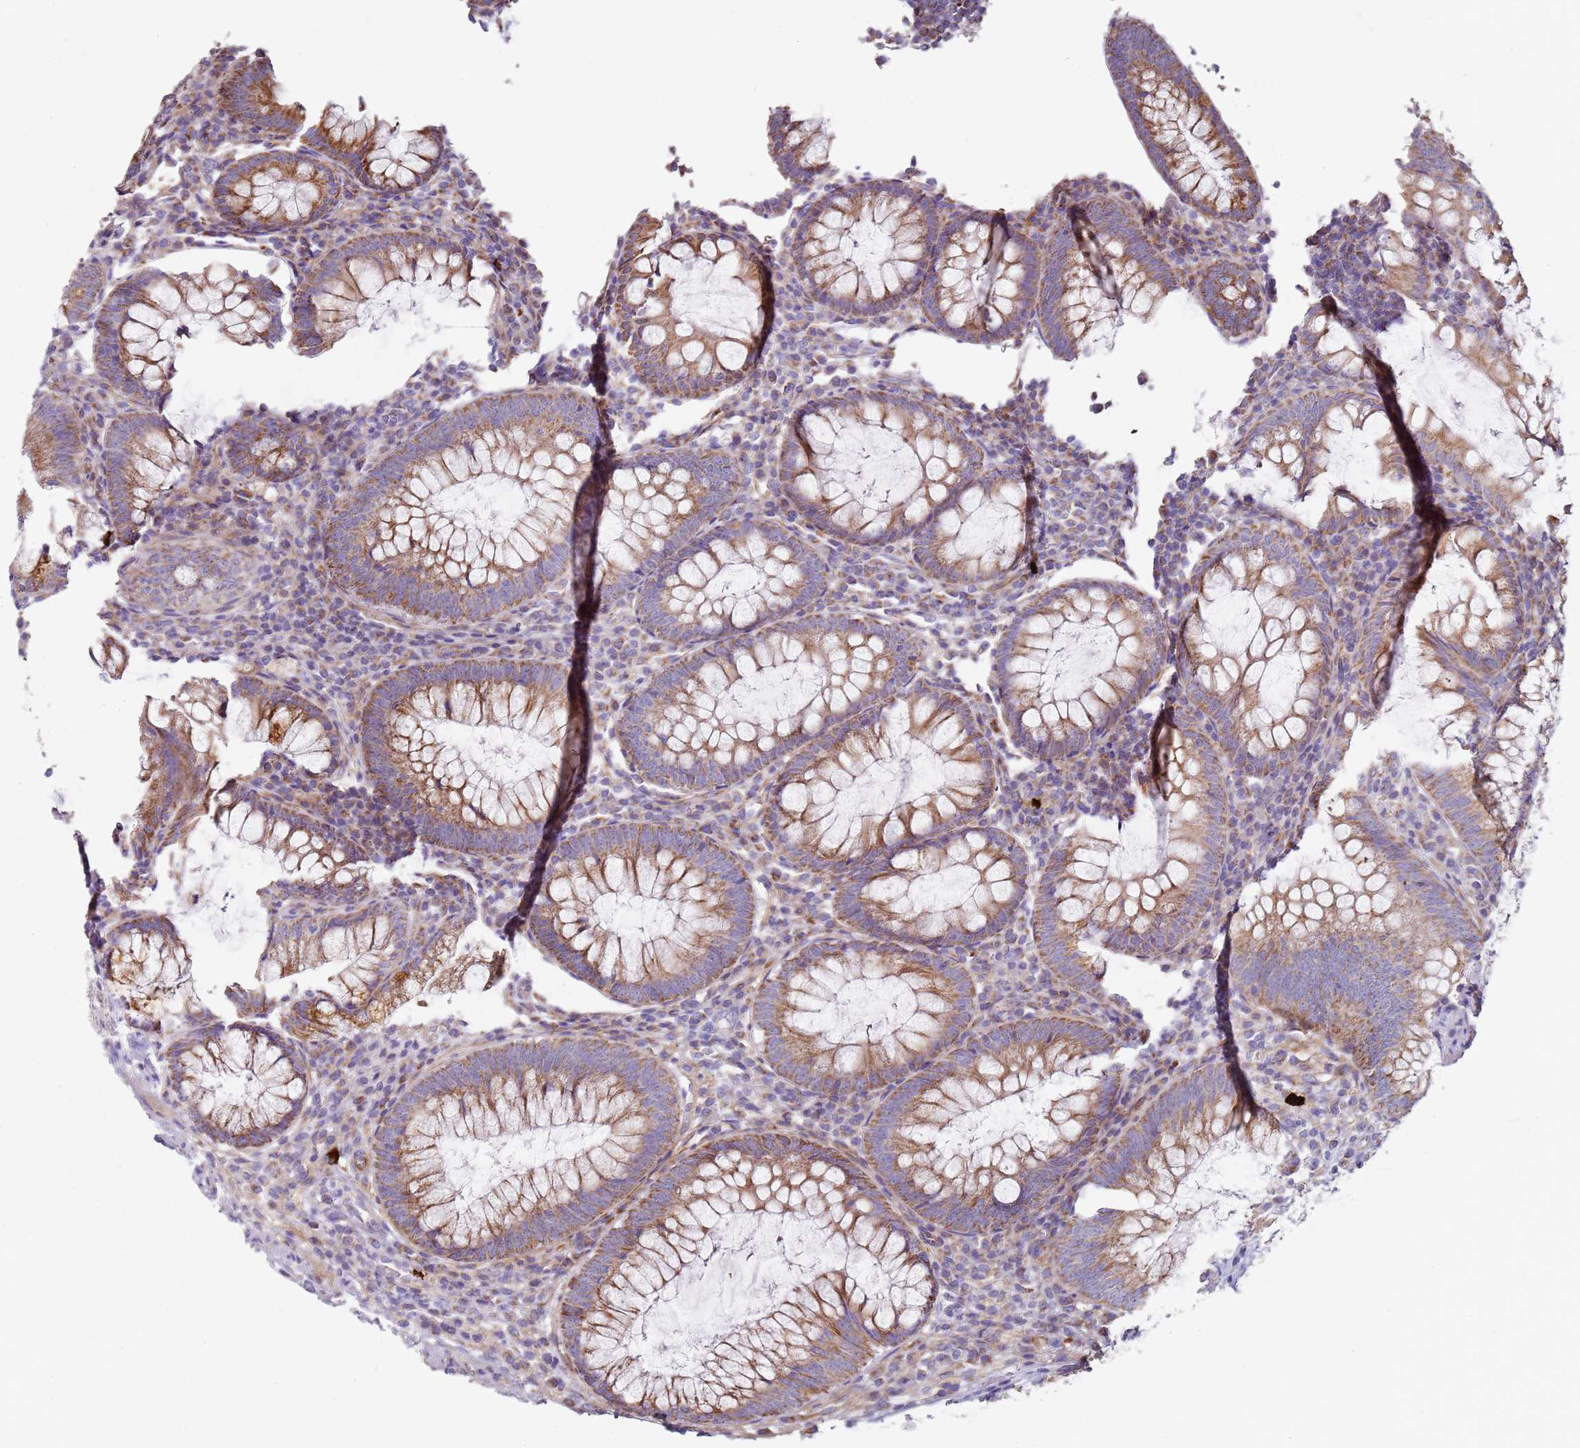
{"staining": {"intensity": "moderate", "quantity": ">75%", "location": "cytoplasmic/membranous"}, "tissue": "appendix", "cell_type": "Glandular cells", "image_type": "normal", "snomed": [{"axis": "morphology", "description": "Normal tissue, NOS"}, {"axis": "topography", "description": "Appendix"}], "caption": "A high-resolution photomicrograph shows immunohistochemistry (IHC) staining of benign appendix, which reveals moderate cytoplasmic/membranous expression in approximately >75% of glandular cells.", "gene": "ALS2", "patient": {"sex": "male", "age": 83}}